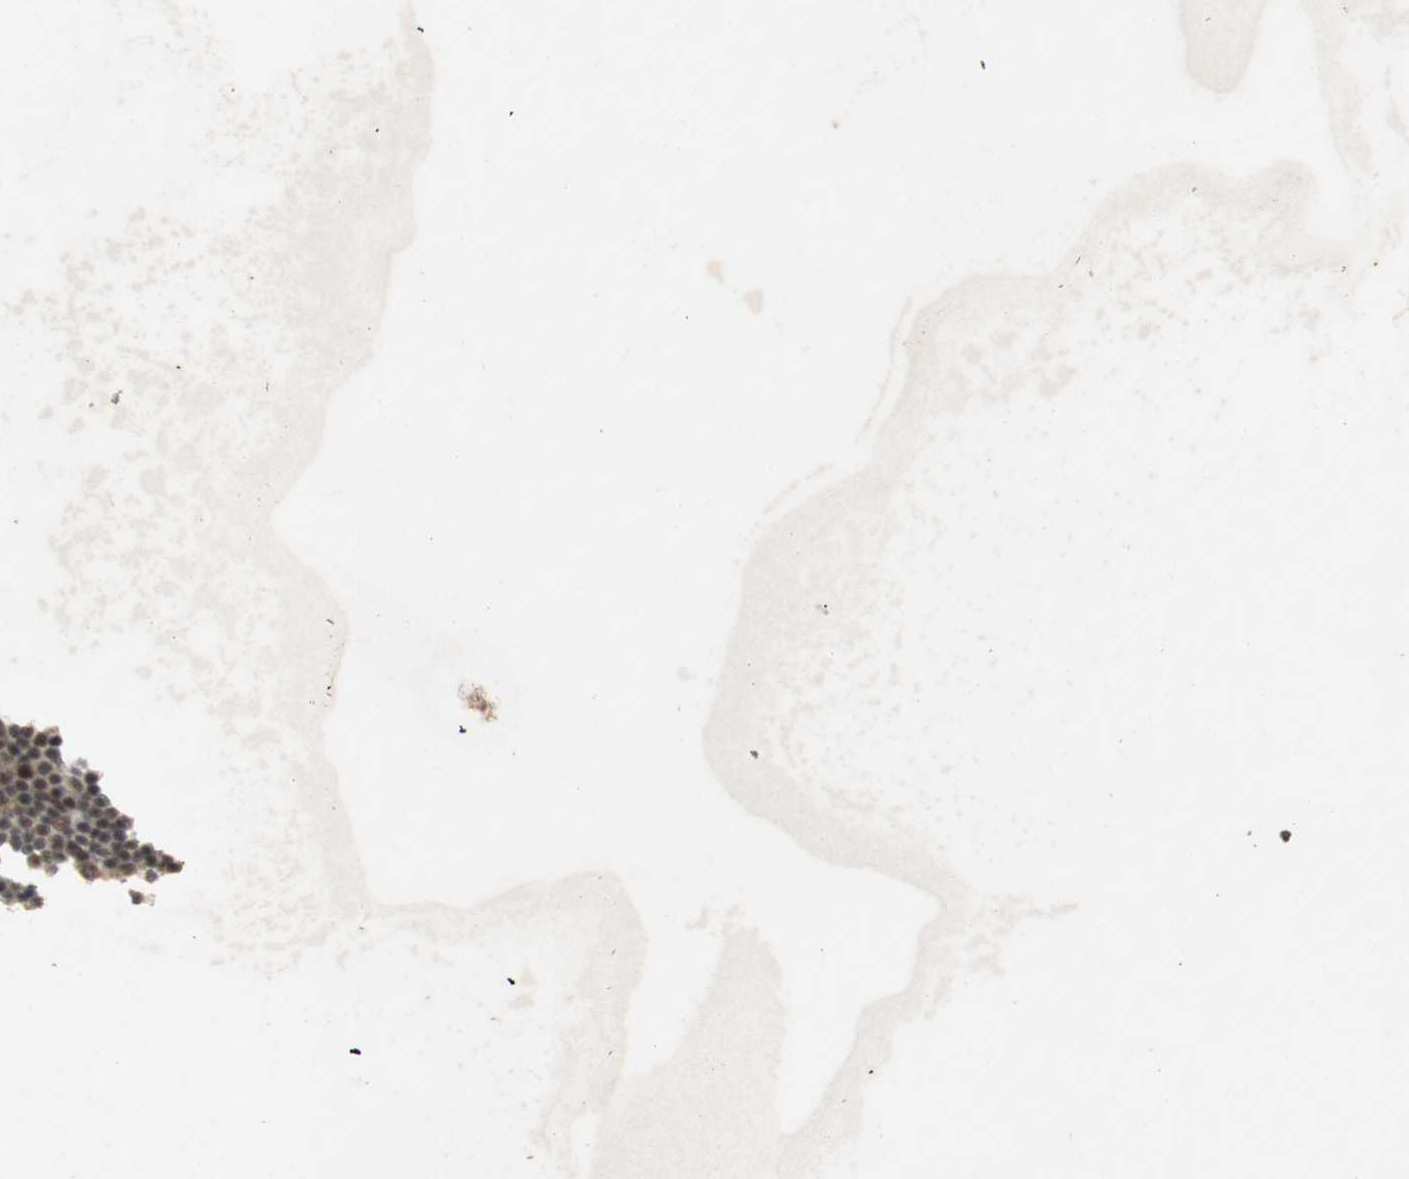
{"staining": {"intensity": "moderate", "quantity": ">75%", "location": "nuclear"}, "tissue": "lymphoma", "cell_type": "Tumor cells", "image_type": "cancer", "snomed": [{"axis": "morphology", "description": "Malignant lymphoma, non-Hodgkin's type, Low grade"}, {"axis": "topography", "description": "Lymph node"}], "caption": "Lymphoma was stained to show a protein in brown. There is medium levels of moderate nuclear staining in approximately >75% of tumor cells.", "gene": "NCBP3", "patient": {"sex": "female", "age": 67}}